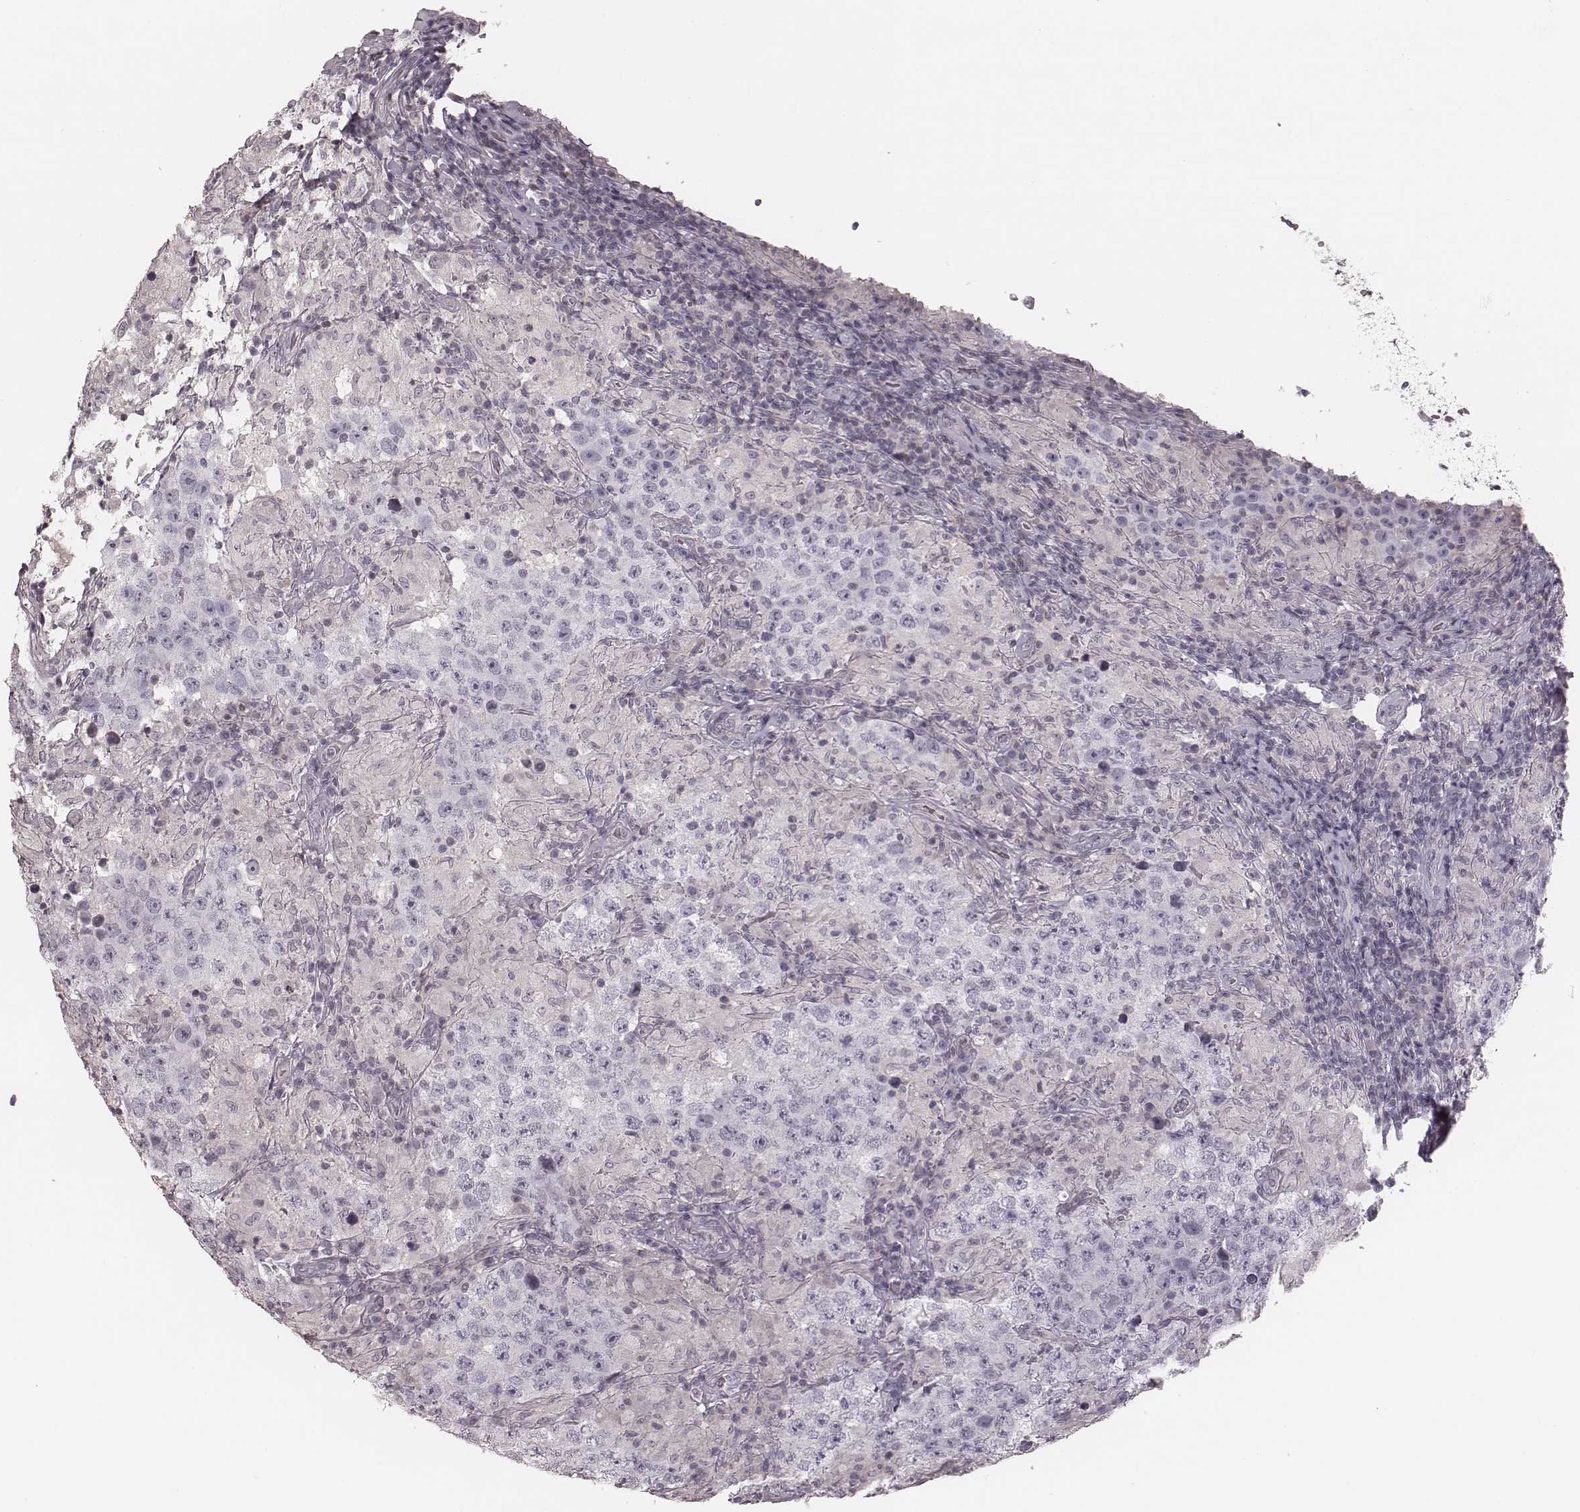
{"staining": {"intensity": "negative", "quantity": "none", "location": "none"}, "tissue": "testis cancer", "cell_type": "Tumor cells", "image_type": "cancer", "snomed": [{"axis": "morphology", "description": "Seminoma, NOS"}, {"axis": "morphology", "description": "Carcinoma, Embryonal, NOS"}, {"axis": "topography", "description": "Testis"}], "caption": "Testis cancer (embryonal carcinoma) was stained to show a protein in brown. There is no significant positivity in tumor cells.", "gene": "S100Z", "patient": {"sex": "male", "age": 41}}